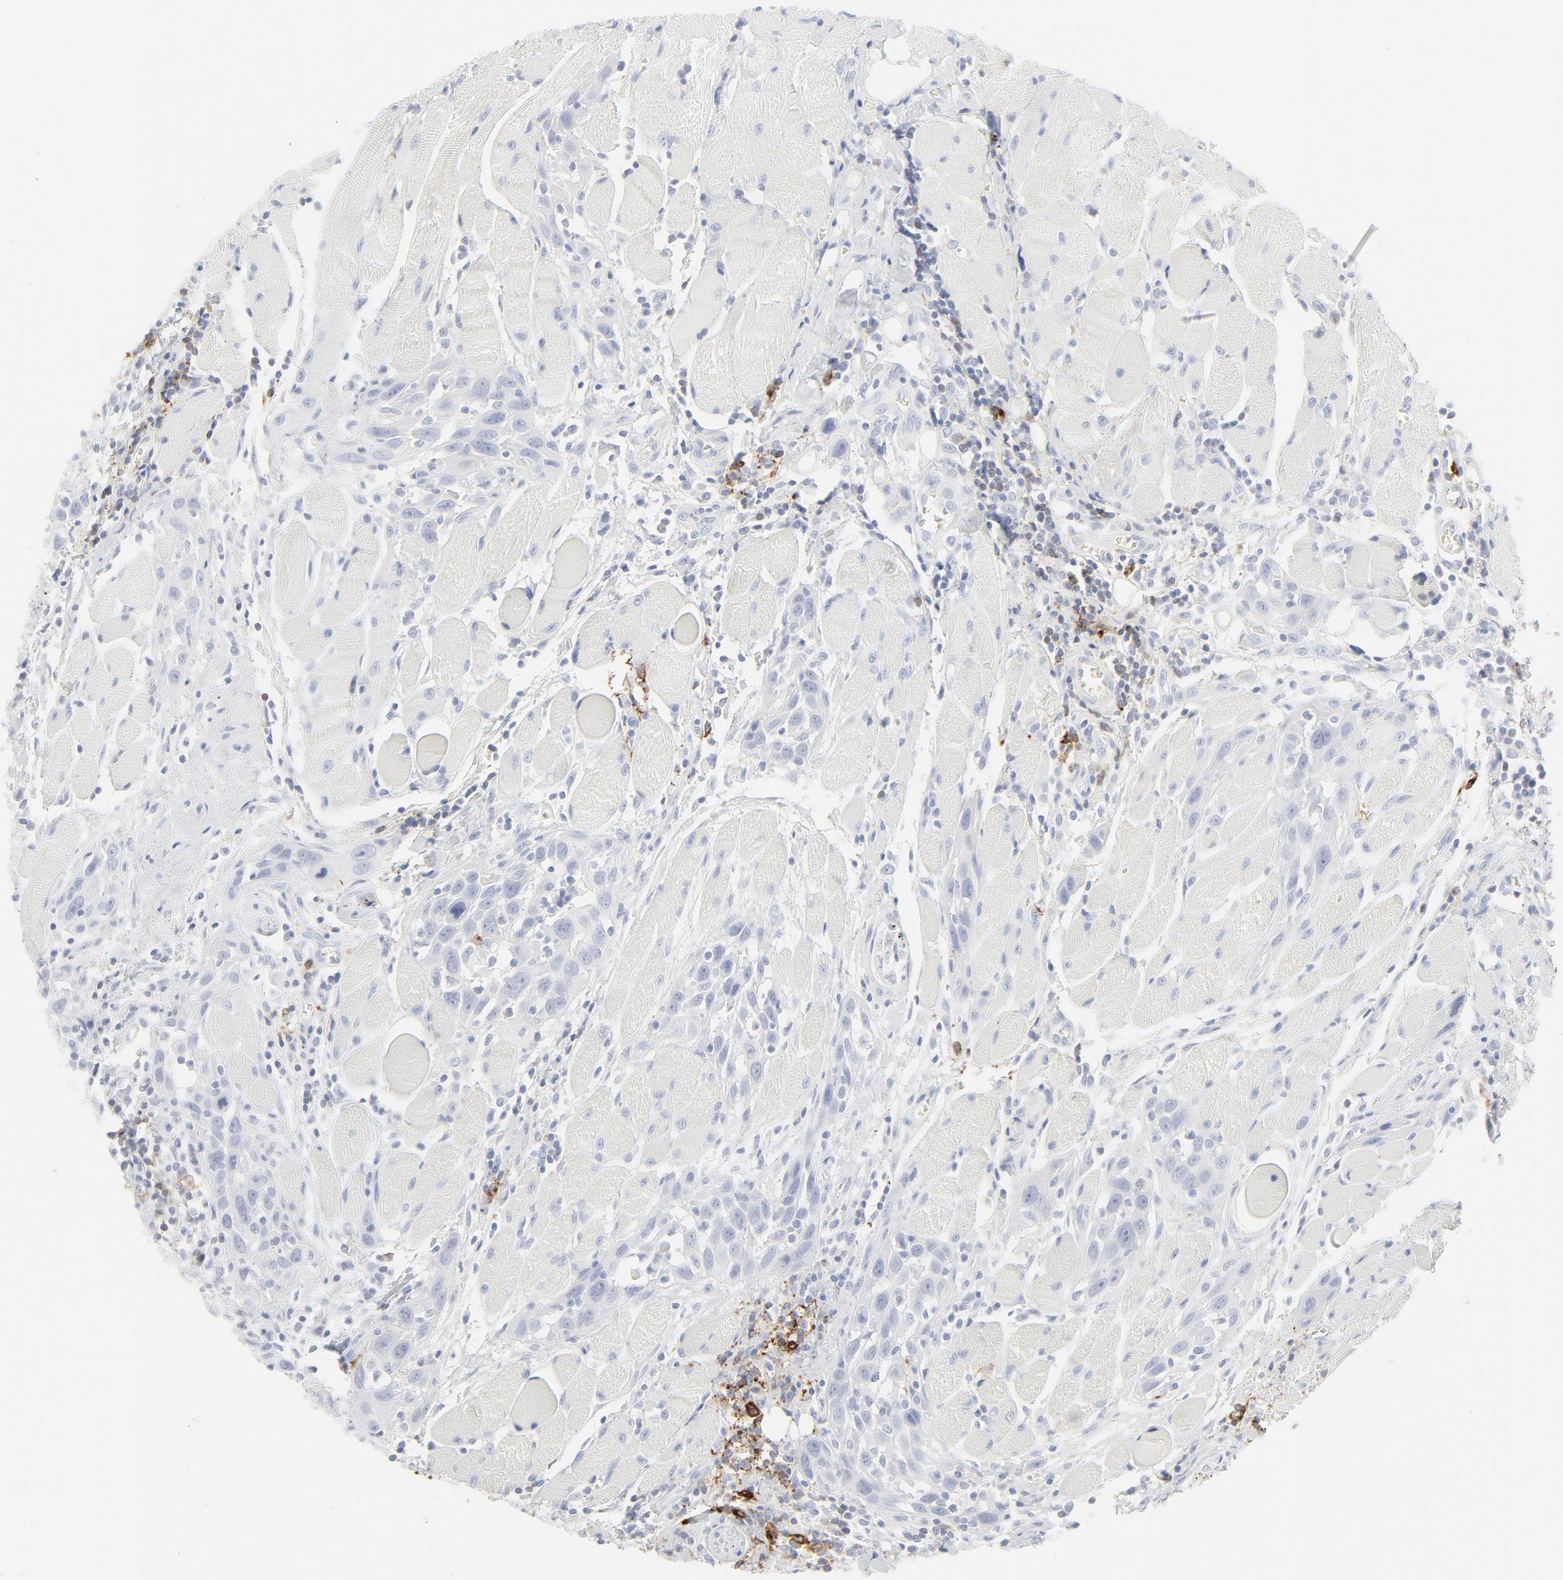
{"staining": {"intensity": "negative", "quantity": "none", "location": "none"}, "tissue": "head and neck cancer", "cell_type": "Tumor cells", "image_type": "cancer", "snomed": [{"axis": "morphology", "description": "Squamous cell carcinoma, NOS"}, {"axis": "topography", "description": "Oral tissue"}, {"axis": "topography", "description": "Head-Neck"}], "caption": "Tumor cells are negative for protein expression in human head and neck squamous cell carcinoma.", "gene": "CCR7", "patient": {"sex": "female", "age": 50}}